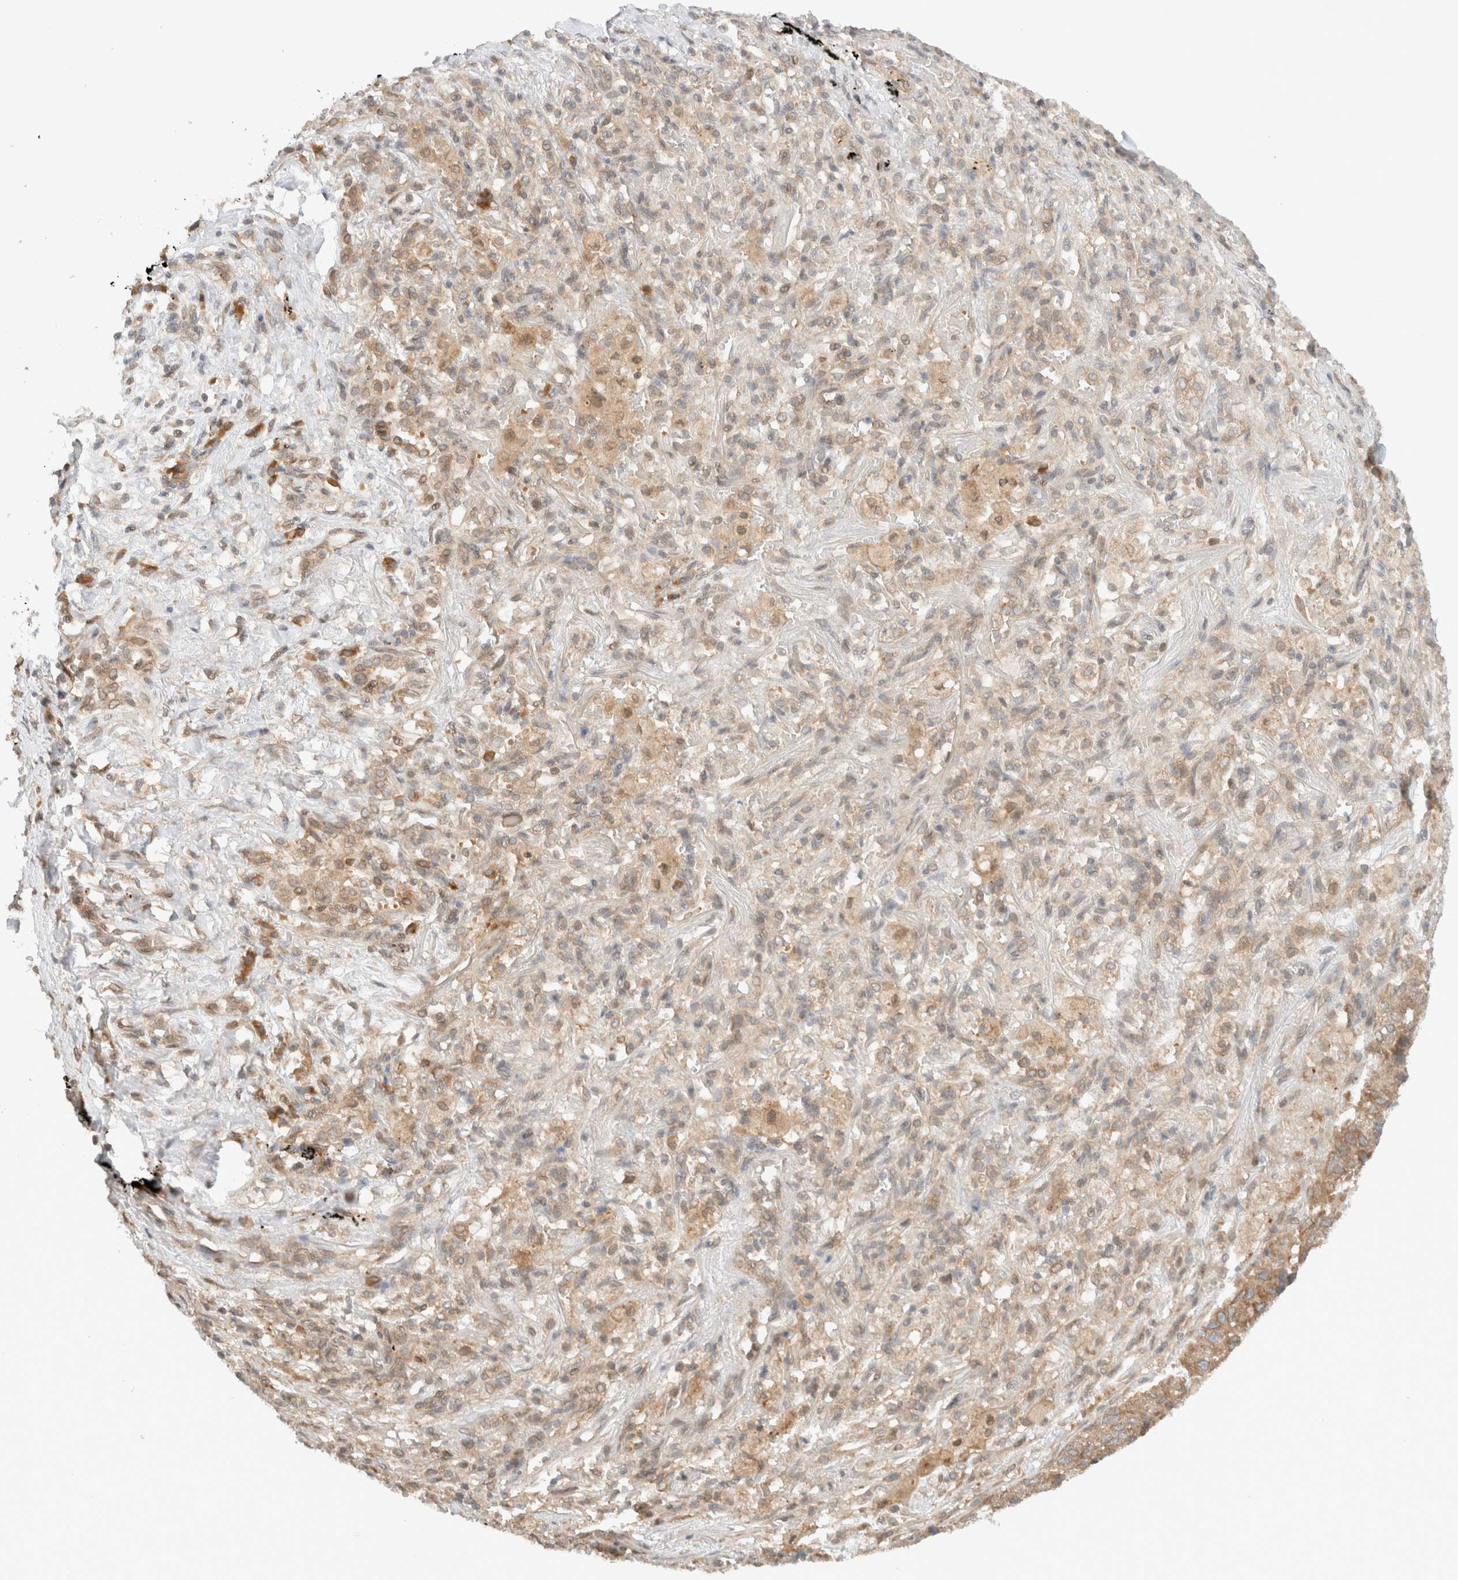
{"staining": {"intensity": "weak", "quantity": "25%-75%", "location": "cytoplasmic/membranous"}, "tissue": "lung cancer", "cell_type": "Tumor cells", "image_type": "cancer", "snomed": [{"axis": "morphology", "description": "Squamous cell carcinoma, NOS"}, {"axis": "topography", "description": "Lung"}], "caption": "DAB (3,3'-diaminobenzidine) immunohistochemical staining of human lung cancer (squamous cell carcinoma) exhibits weak cytoplasmic/membranous protein positivity in approximately 25%-75% of tumor cells. (brown staining indicates protein expression, while blue staining denotes nuclei).", "gene": "ARFGEF2", "patient": {"sex": "male", "age": 61}}